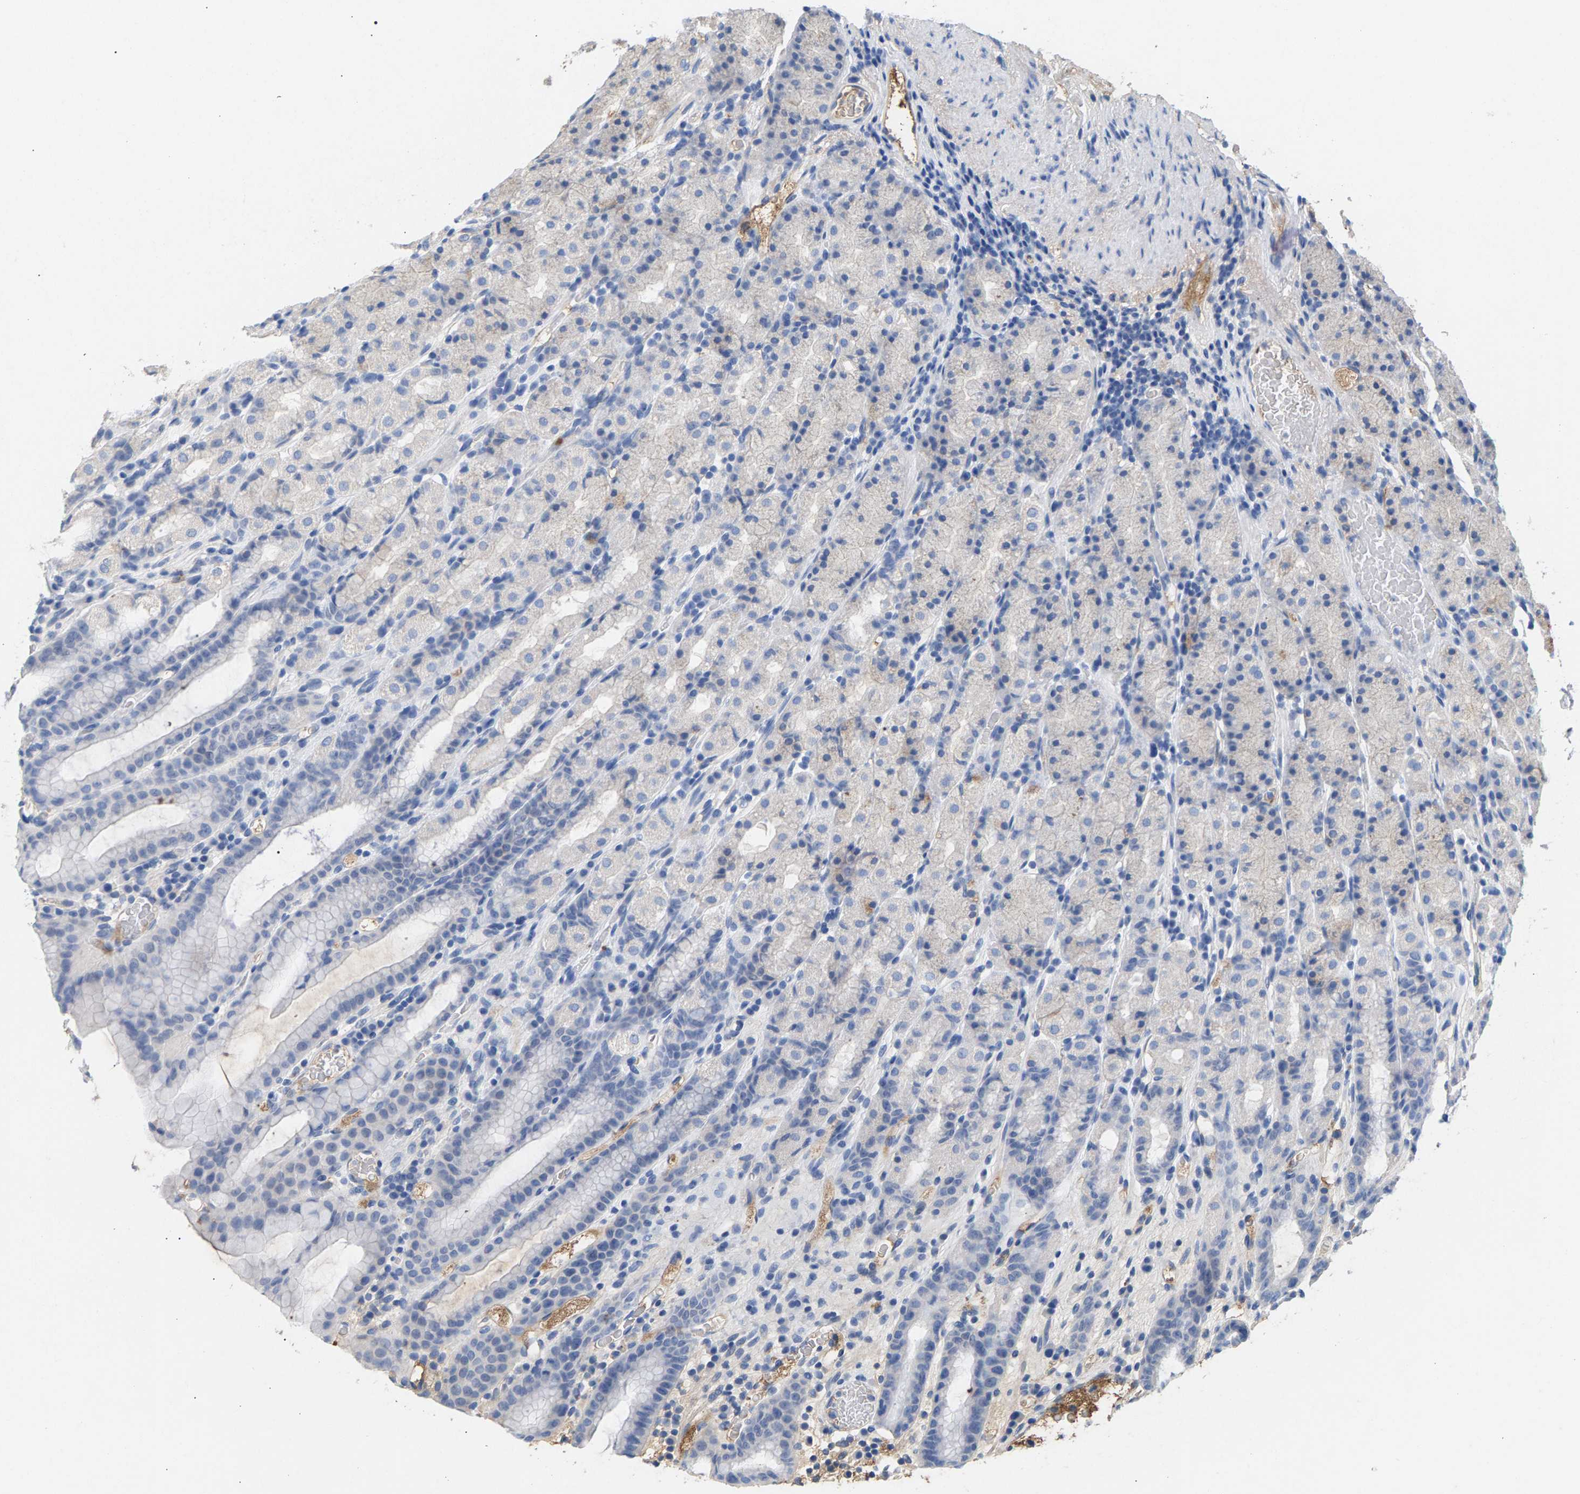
{"staining": {"intensity": "negative", "quantity": "none", "location": "none"}, "tissue": "stomach", "cell_type": "Glandular cells", "image_type": "normal", "snomed": [{"axis": "morphology", "description": "Normal tissue, NOS"}, {"axis": "topography", "description": "Stomach, upper"}], "caption": "Immunohistochemistry of normal stomach reveals no positivity in glandular cells. (DAB (3,3'-diaminobenzidine) IHC with hematoxylin counter stain).", "gene": "APOH", "patient": {"sex": "male", "age": 68}}